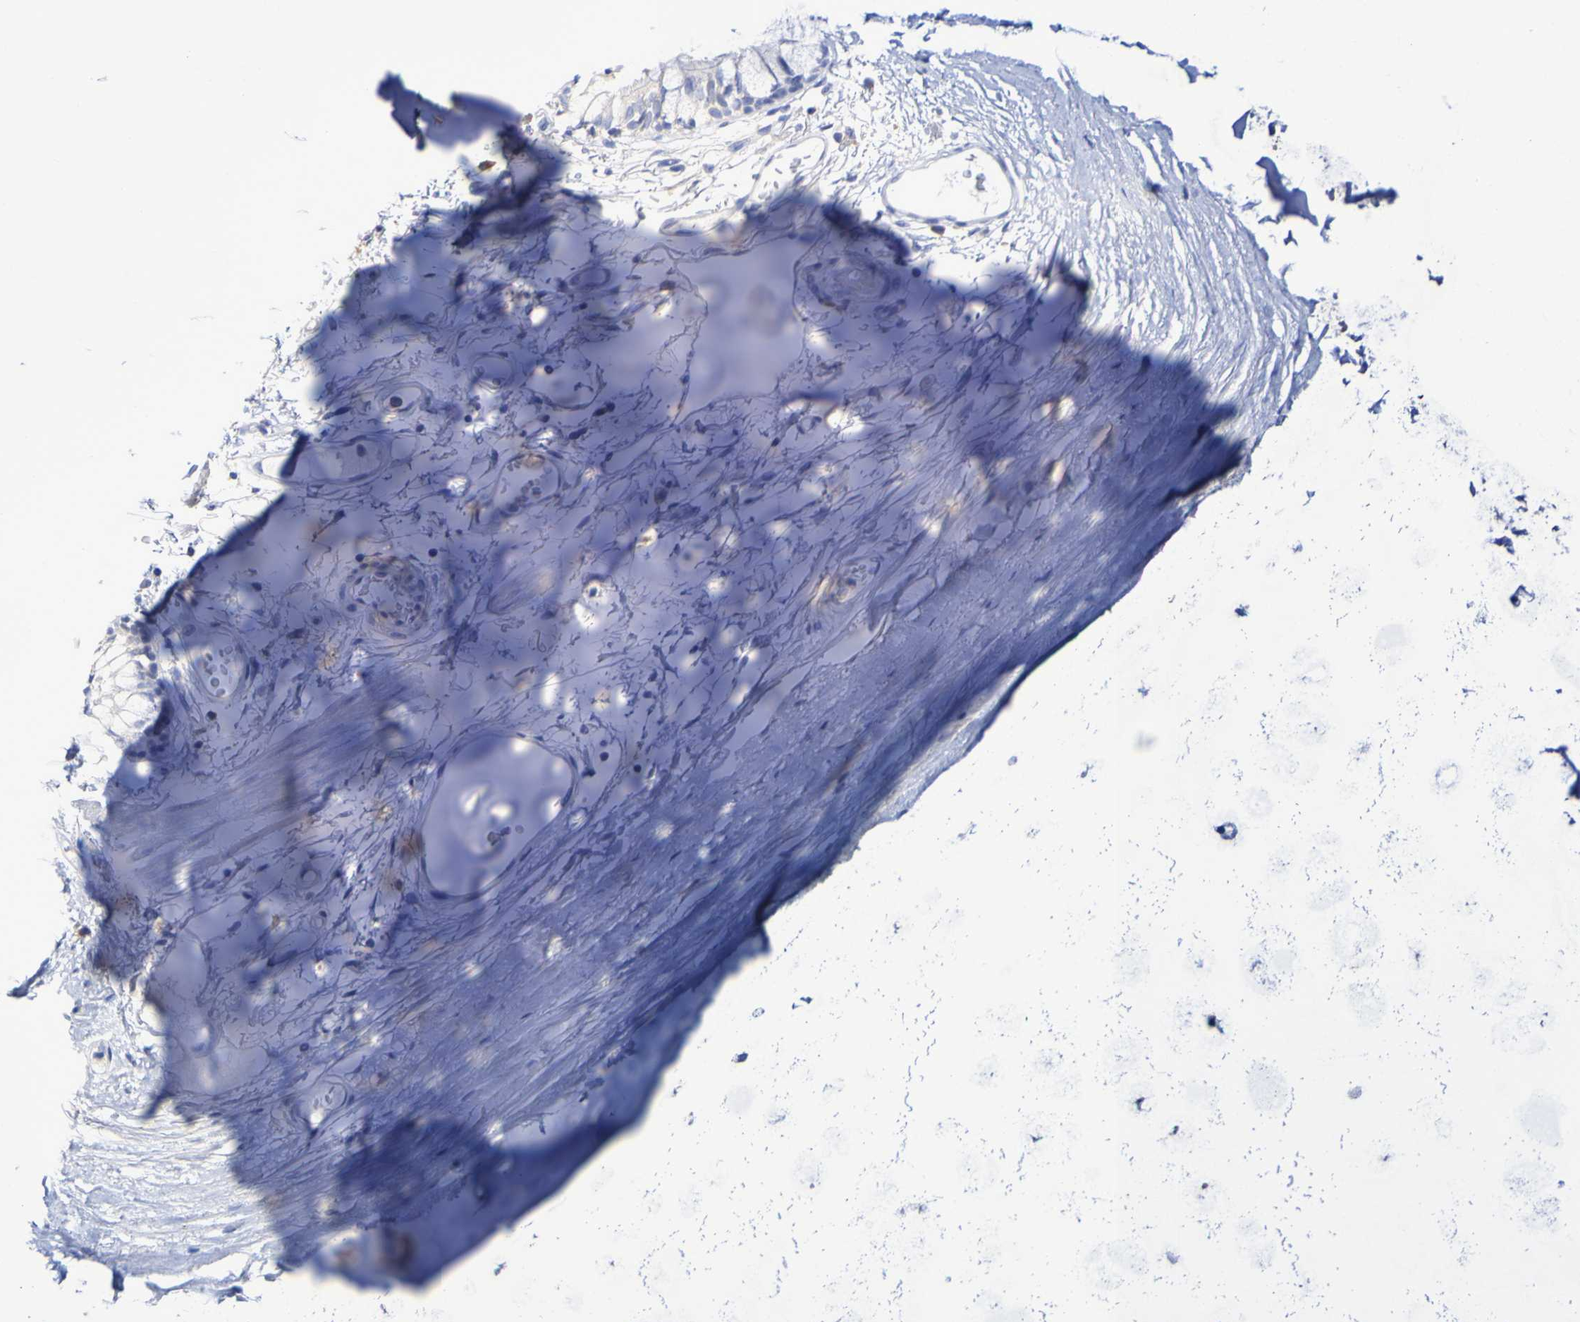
{"staining": {"intensity": "negative", "quantity": "none", "location": "none"}, "tissue": "adipose tissue", "cell_type": "Adipocytes", "image_type": "normal", "snomed": [{"axis": "morphology", "description": "Normal tissue, NOS"}, {"axis": "topography", "description": "Cartilage tissue"}, {"axis": "topography", "description": "Bronchus"}], "caption": "An immunohistochemistry histopathology image of normal adipose tissue is shown. There is no staining in adipocytes of adipose tissue.", "gene": "SLC3A2", "patient": {"sex": "female", "age": 73}}